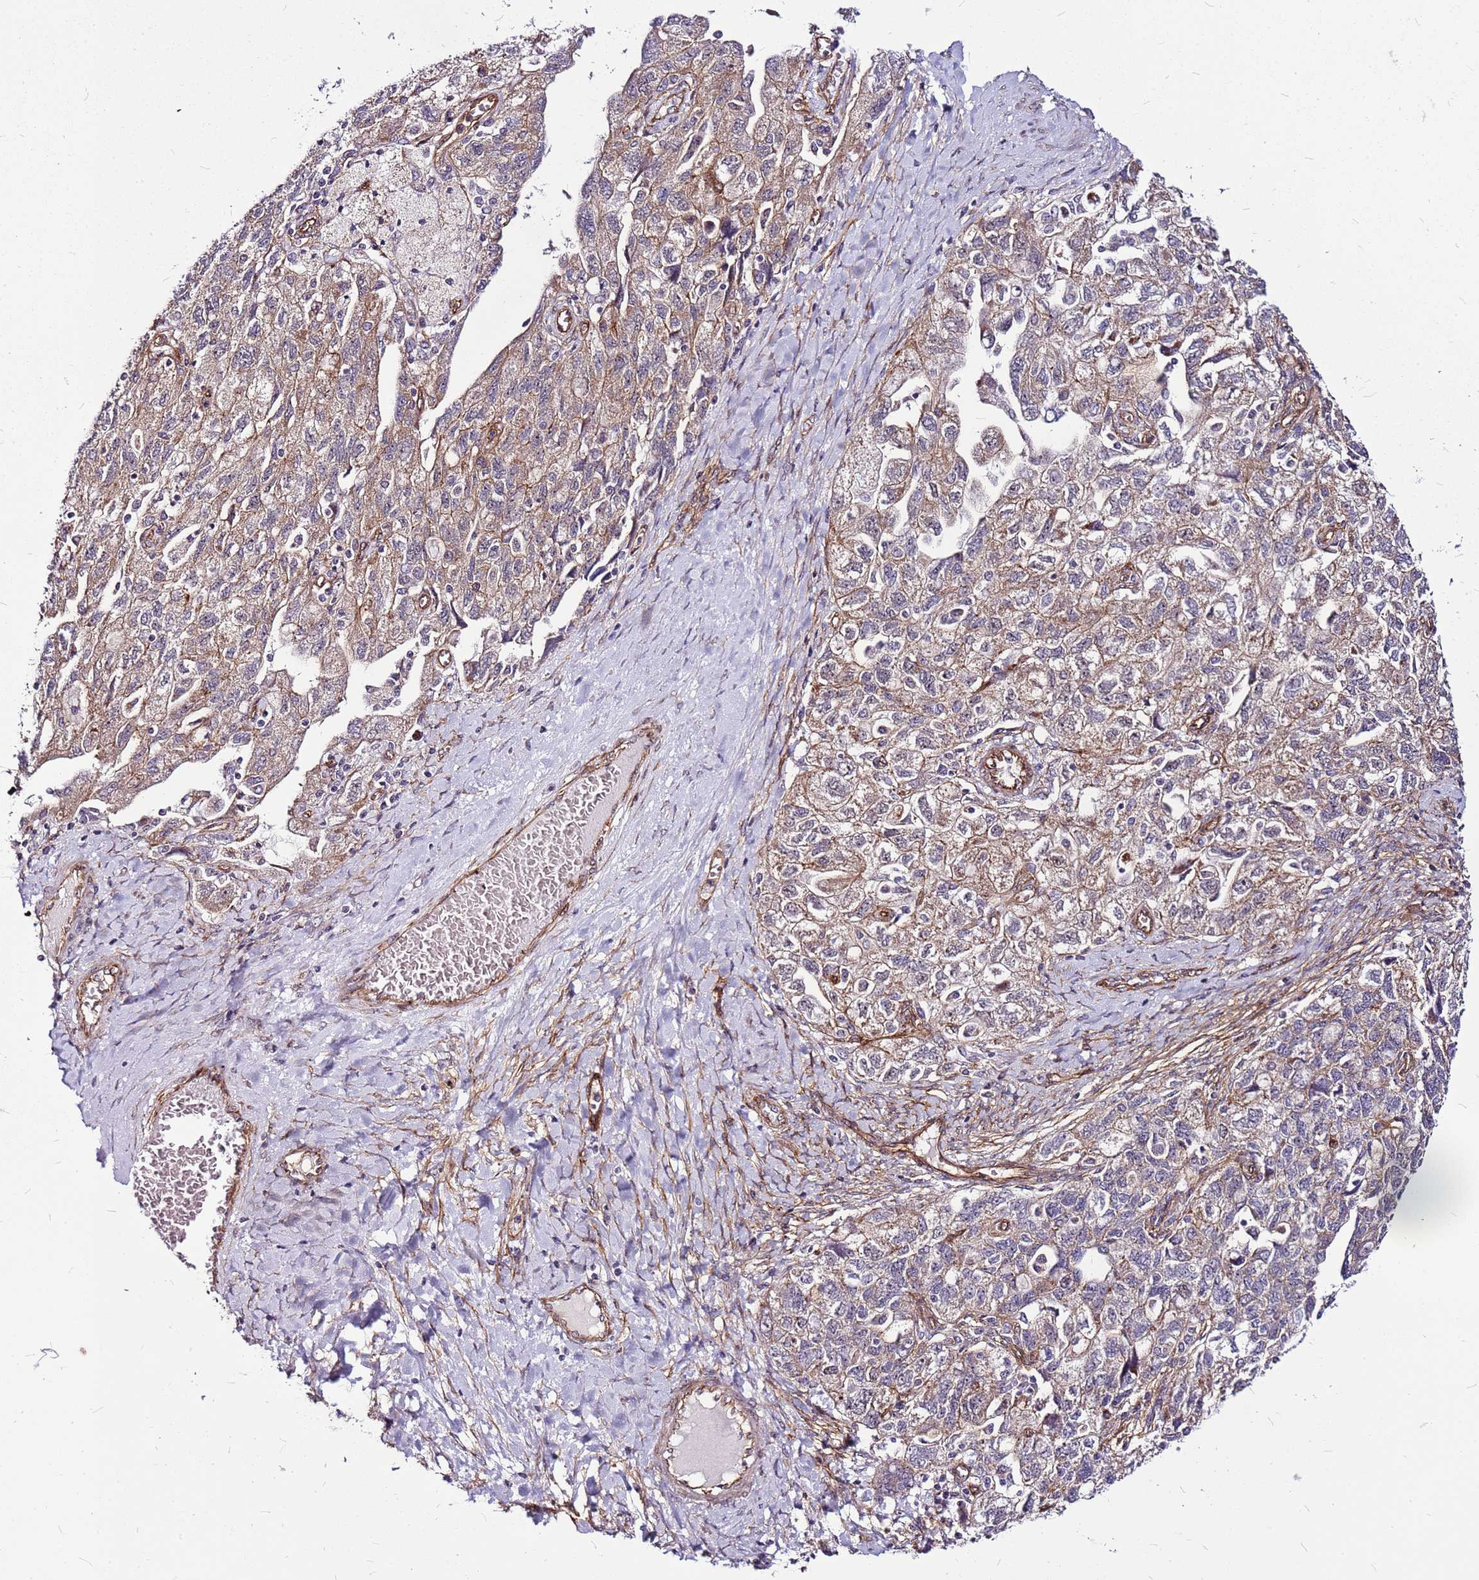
{"staining": {"intensity": "weak", "quantity": ">75%", "location": "cytoplasmic/membranous"}, "tissue": "ovarian cancer", "cell_type": "Tumor cells", "image_type": "cancer", "snomed": [{"axis": "morphology", "description": "Carcinoma, NOS"}, {"axis": "morphology", "description": "Cystadenocarcinoma, serous, NOS"}, {"axis": "topography", "description": "Ovary"}], "caption": "Human serous cystadenocarcinoma (ovarian) stained with a protein marker shows weak staining in tumor cells.", "gene": "TOPAZ1", "patient": {"sex": "female", "age": 69}}